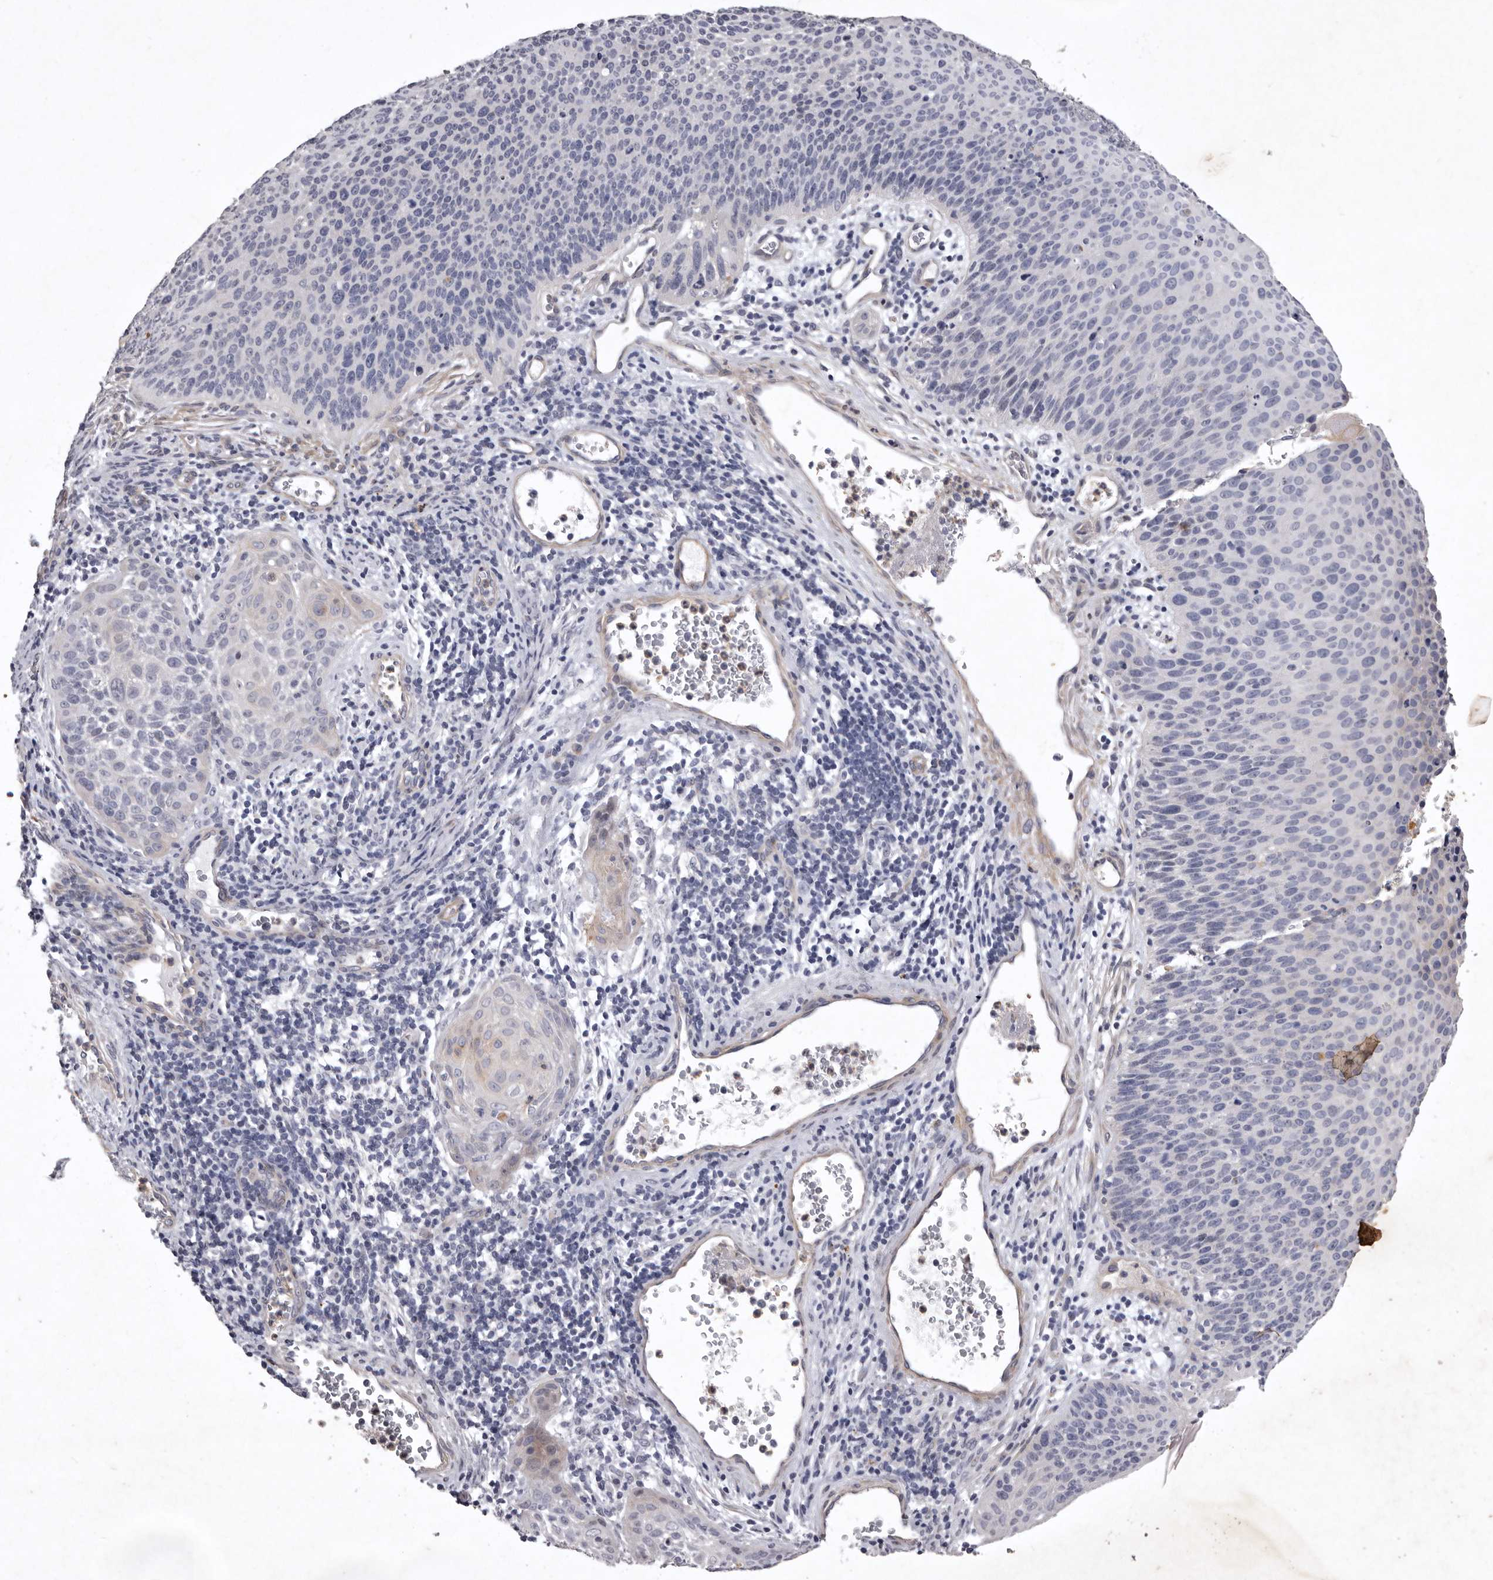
{"staining": {"intensity": "negative", "quantity": "none", "location": "none"}, "tissue": "cervical cancer", "cell_type": "Tumor cells", "image_type": "cancer", "snomed": [{"axis": "morphology", "description": "Squamous cell carcinoma, NOS"}, {"axis": "topography", "description": "Cervix"}], "caption": "This histopathology image is of cervical squamous cell carcinoma stained with IHC to label a protein in brown with the nuclei are counter-stained blue. There is no staining in tumor cells.", "gene": "NKAIN4", "patient": {"sex": "female", "age": 55}}